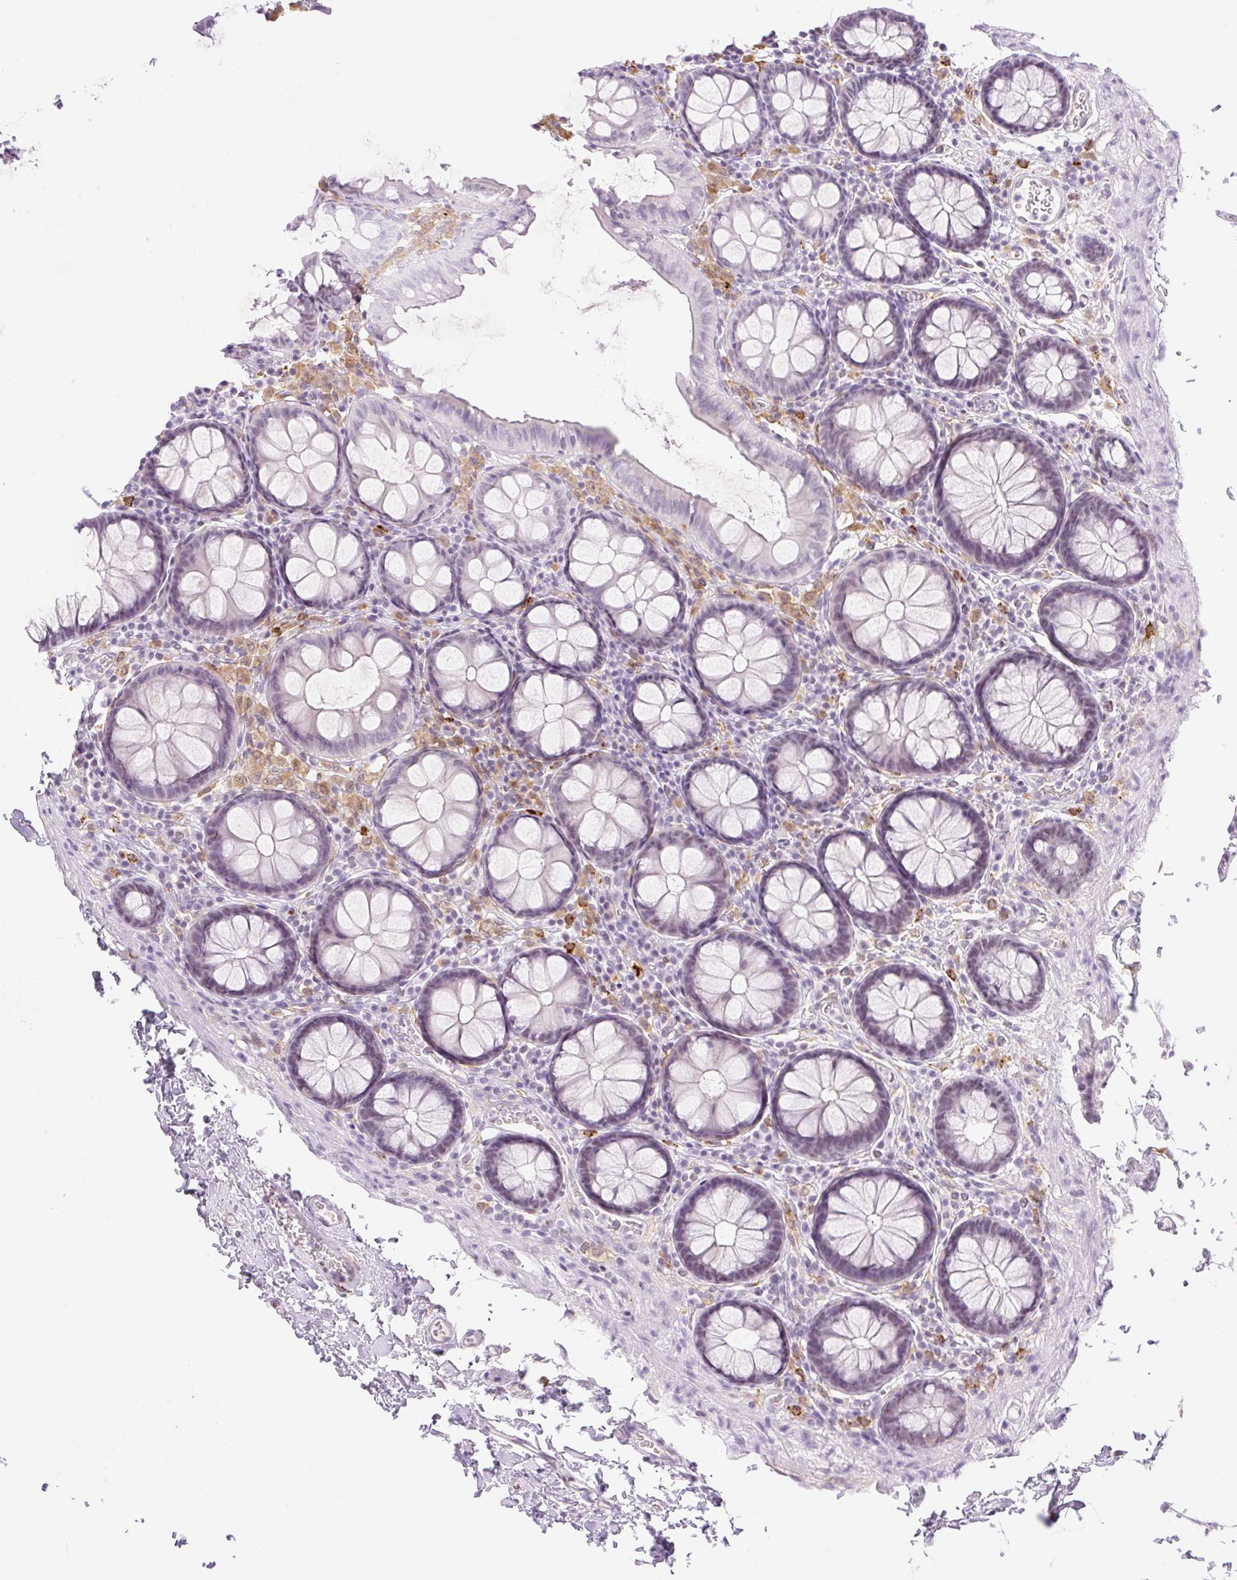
{"staining": {"intensity": "negative", "quantity": "none", "location": "none"}, "tissue": "colon", "cell_type": "Endothelial cells", "image_type": "normal", "snomed": [{"axis": "morphology", "description": "Normal tissue, NOS"}, {"axis": "topography", "description": "Colon"}, {"axis": "topography", "description": "Peripheral nerve tissue"}], "caption": "The micrograph demonstrates no staining of endothelial cells in normal colon. (Brightfield microscopy of DAB IHC at high magnification).", "gene": "PALM3", "patient": {"sex": "male", "age": 84}}